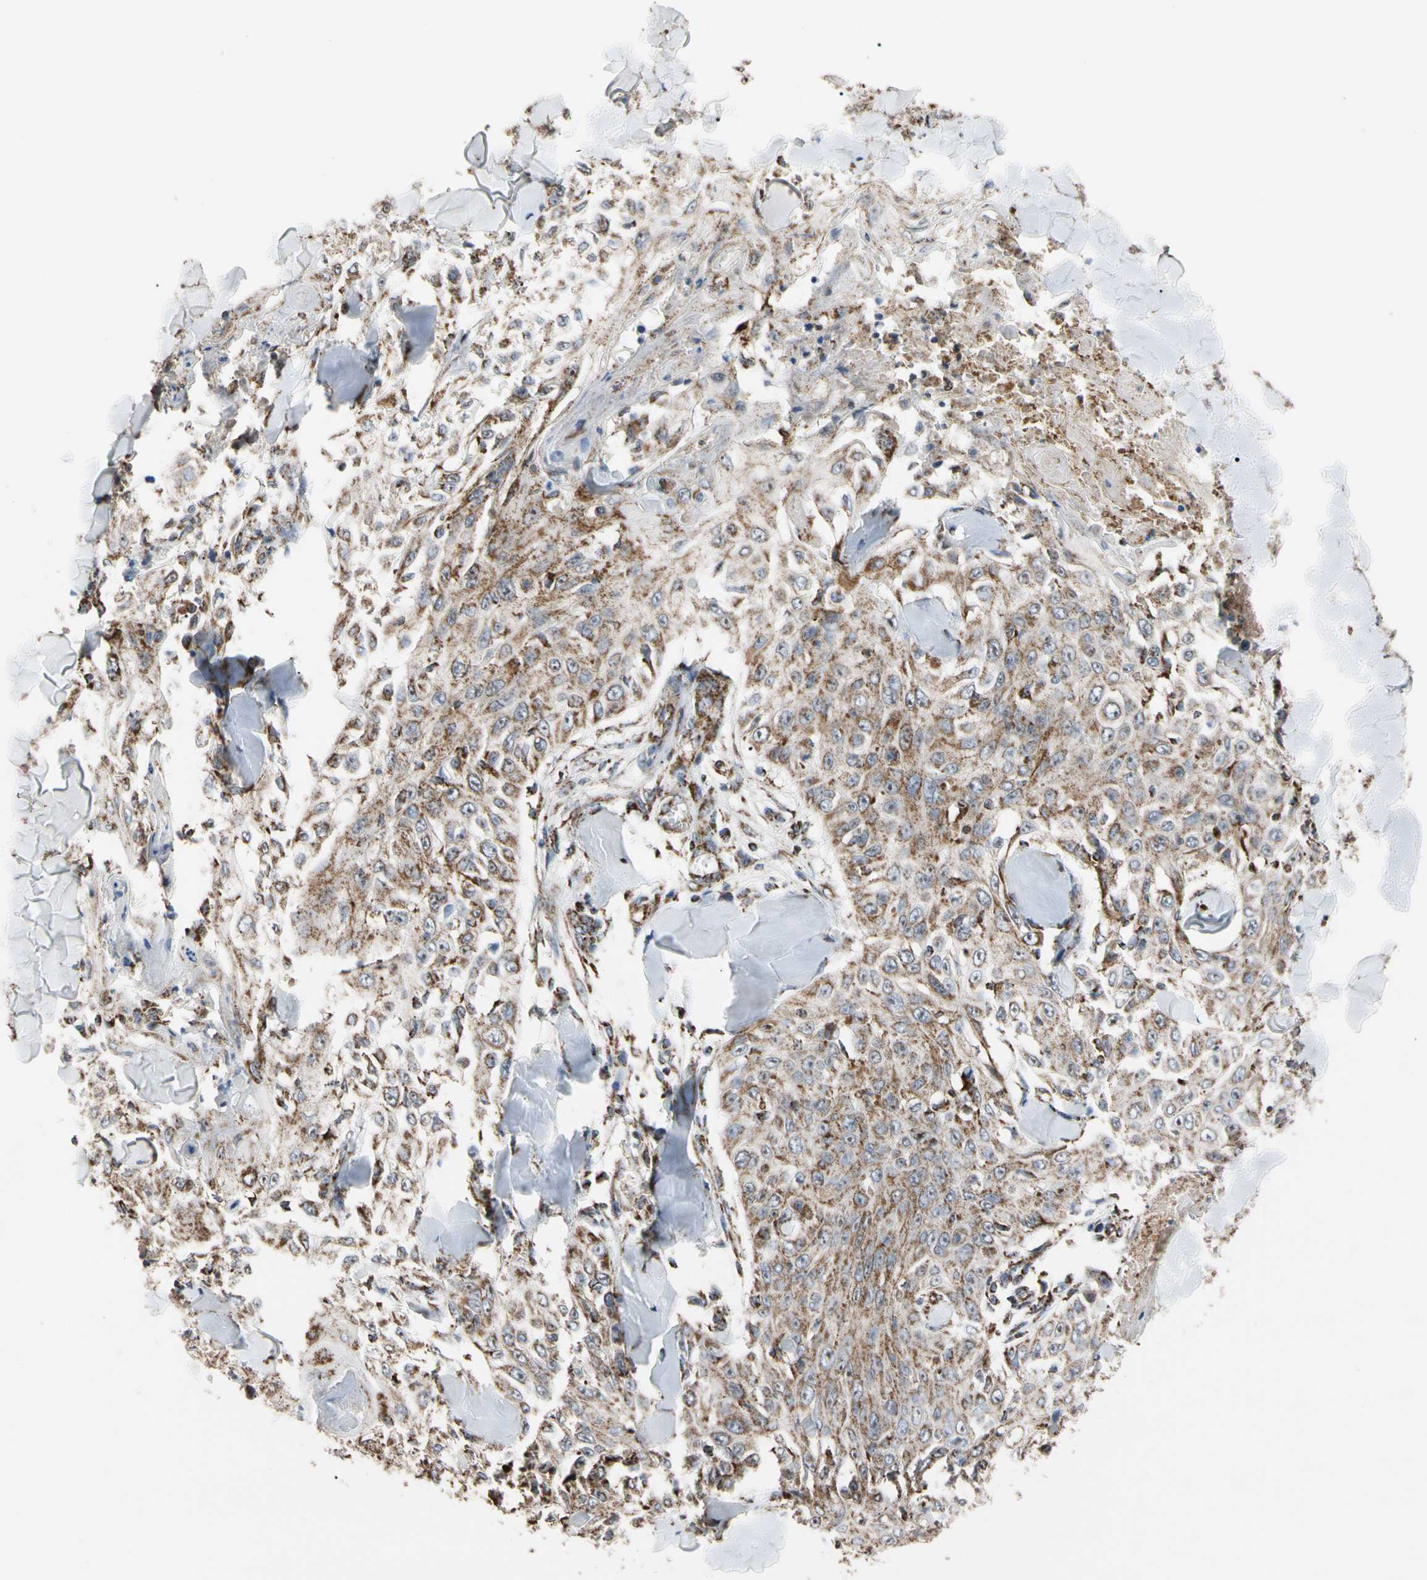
{"staining": {"intensity": "moderate", "quantity": ">75%", "location": "cytoplasmic/membranous"}, "tissue": "skin cancer", "cell_type": "Tumor cells", "image_type": "cancer", "snomed": [{"axis": "morphology", "description": "Squamous cell carcinoma, NOS"}, {"axis": "topography", "description": "Skin"}], "caption": "Human squamous cell carcinoma (skin) stained with a protein marker exhibits moderate staining in tumor cells.", "gene": "FAM110B", "patient": {"sex": "male", "age": 86}}